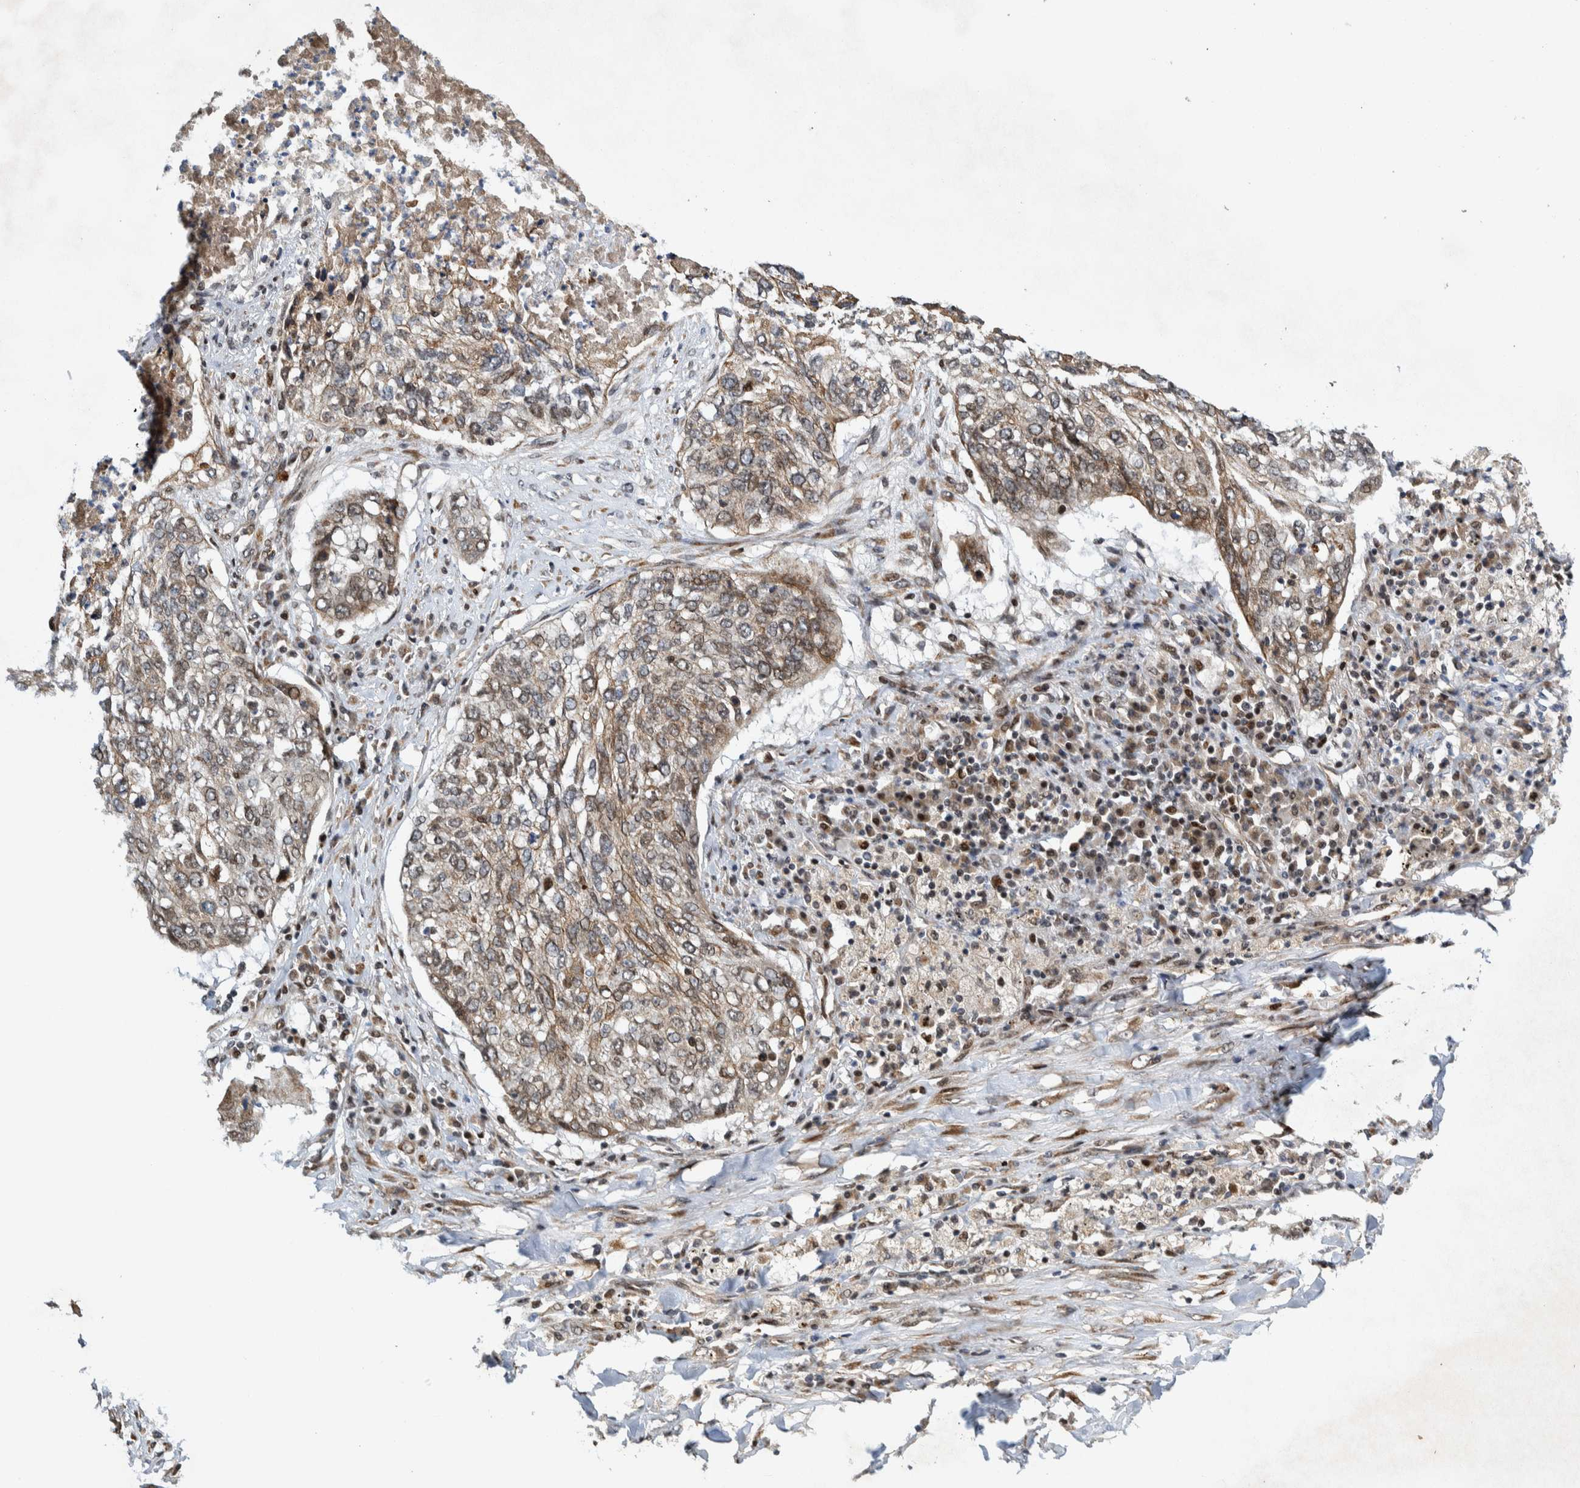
{"staining": {"intensity": "weak", "quantity": "25%-75%", "location": "cytoplasmic/membranous"}, "tissue": "lung cancer", "cell_type": "Tumor cells", "image_type": "cancer", "snomed": [{"axis": "morphology", "description": "Squamous cell carcinoma, NOS"}, {"axis": "topography", "description": "Lung"}], "caption": "This image demonstrates lung squamous cell carcinoma stained with immunohistochemistry (IHC) to label a protein in brown. The cytoplasmic/membranous of tumor cells show weak positivity for the protein. Nuclei are counter-stained blue.", "gene": "CCDC57", "patient": {"sex": "female", "age": 63}}